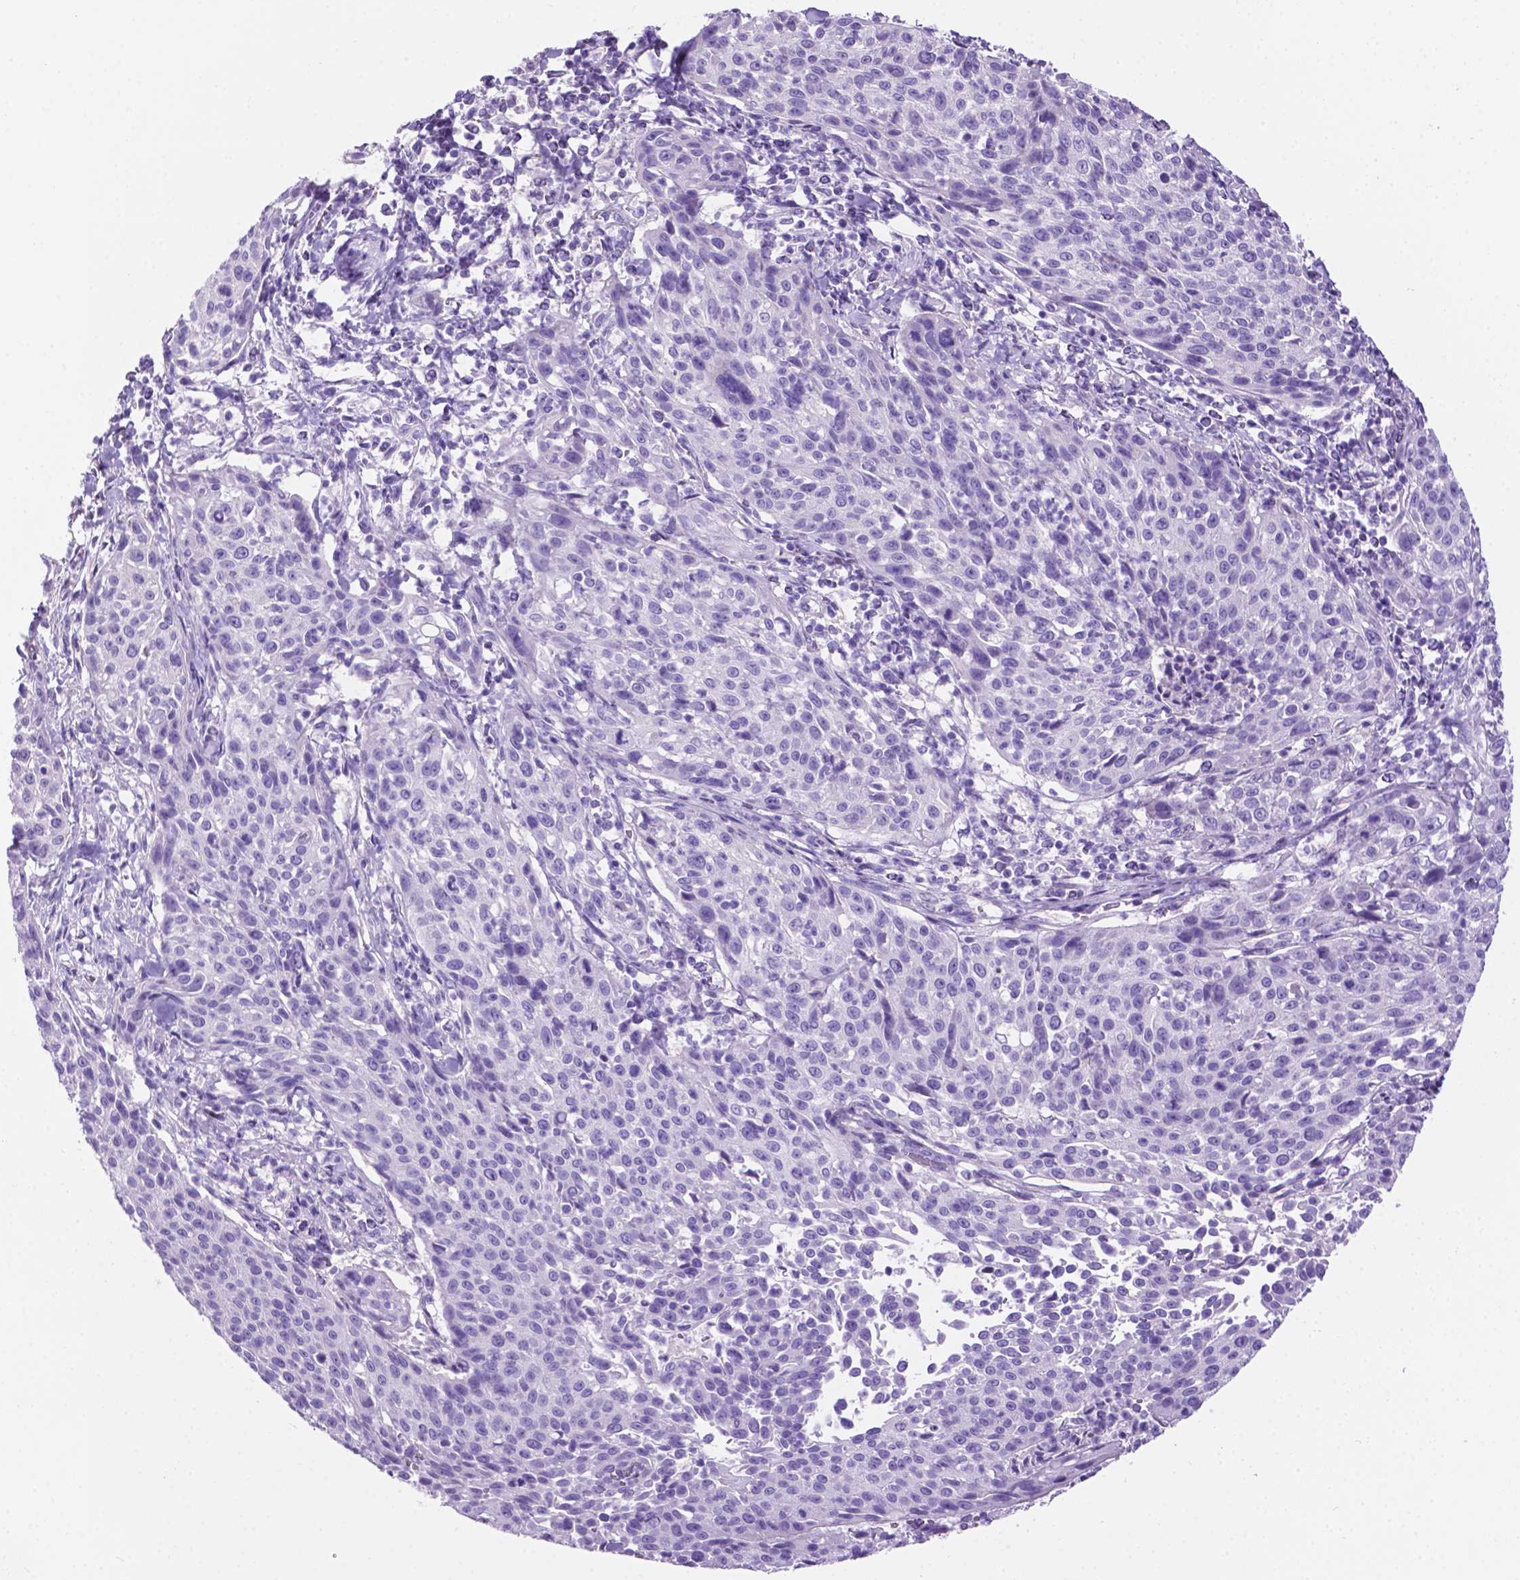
{"staining": {"intensity": "negative", "quantity": "none", "location": "none"}, "tissue": "cervical cancer", "cell_type": "Tumor cells", "image_type": "cancer", "snomed": [{"axis": "morphology", "description": "Squamous cell carcinoma, NOS"}, {"axis": "topography", "description": "Cervix"}], "caption": "The immunohistochemistry micrograph has no significant positivity in tumor cells of cervical squamous cell carcinoma tissue. (DAB (3,3'-diaminobenzidine) immunohistochemistry (IHC), high magnification).", "gene": "TMEM210", "patient": {"sex": "female", "age": 26}}